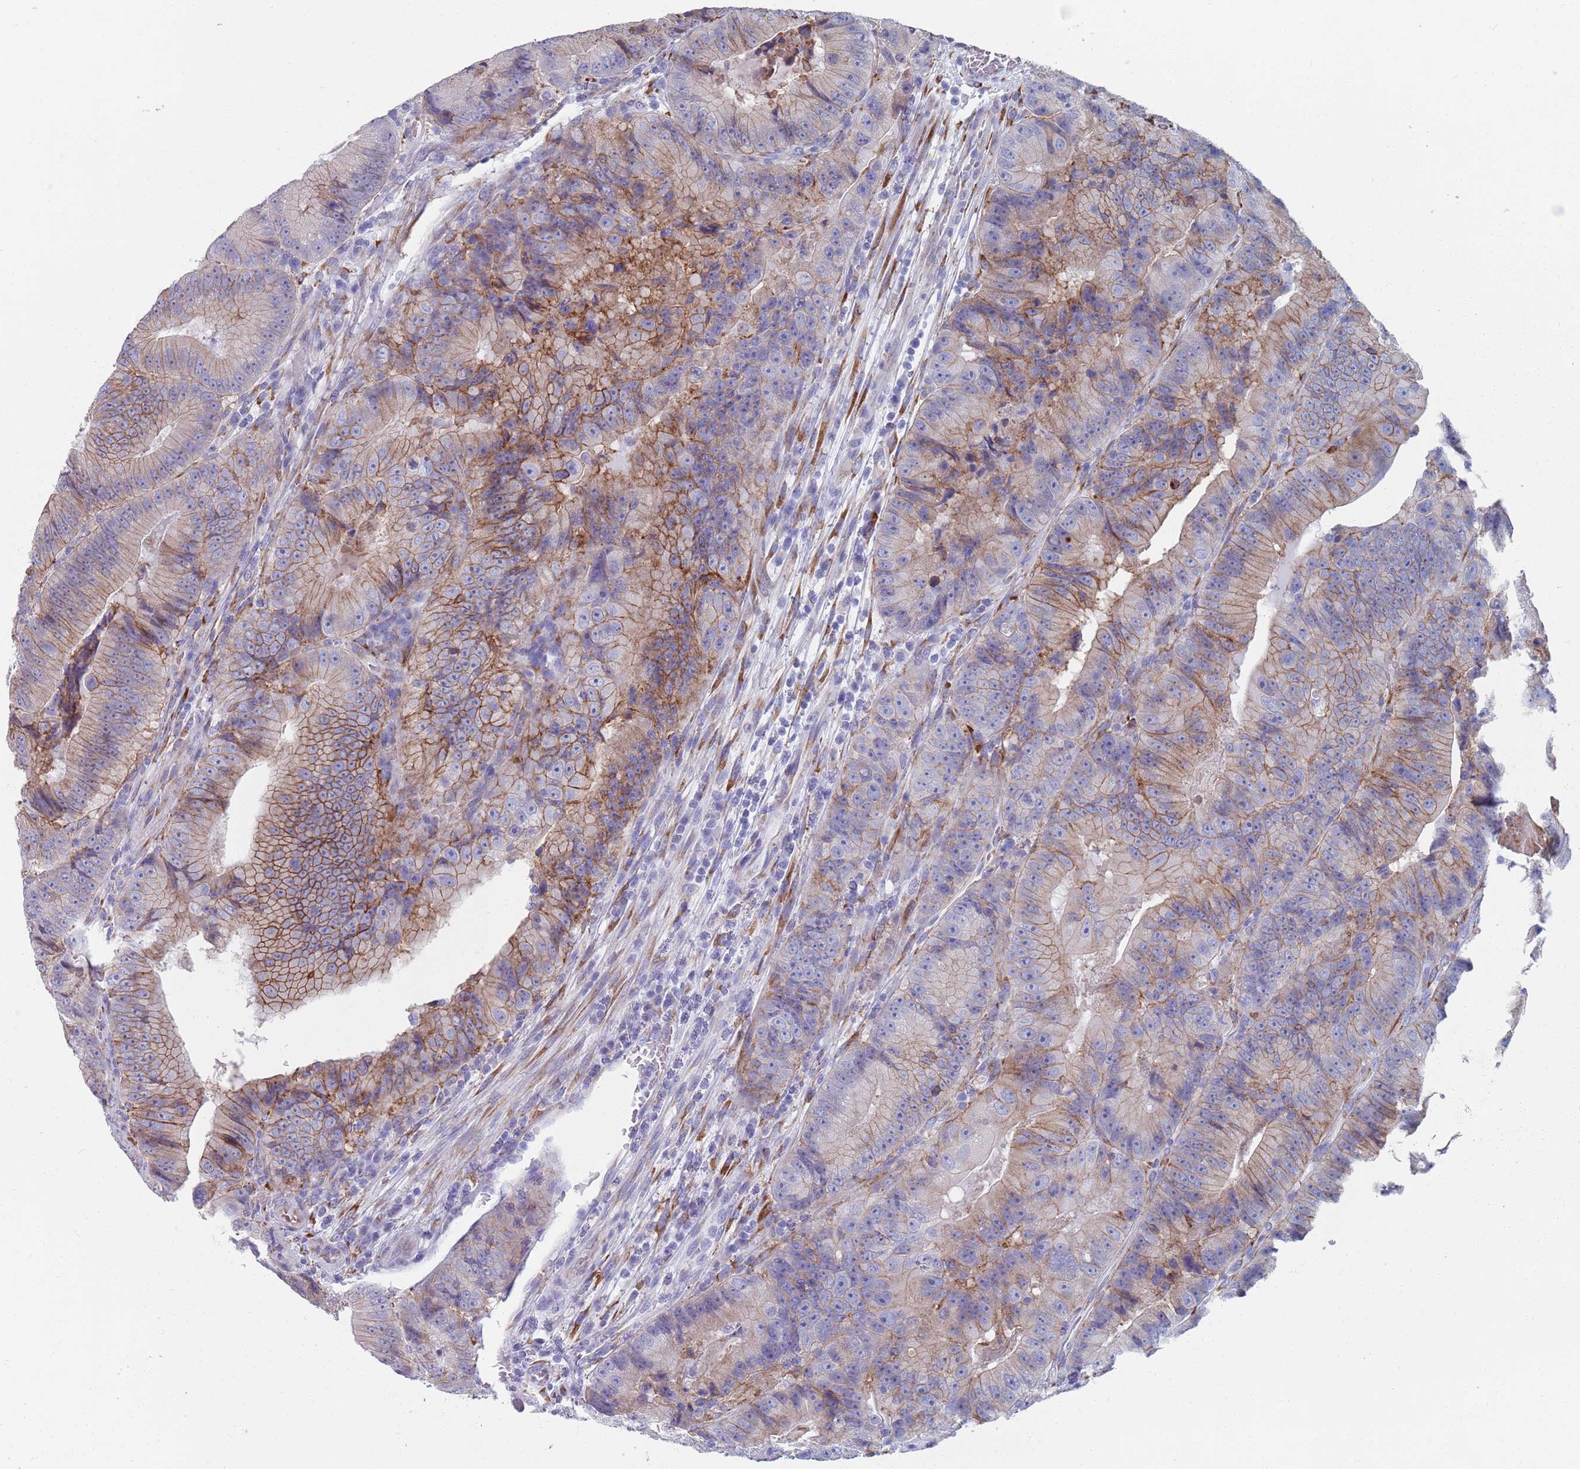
{"staining": {"intensity": "moderate", "quantity": "25%-75%", "location": "cytoplasmic/membranous"}, "tissue": "colorectal cancer", "cell_type": "Tumor cells", "image_type": "cancer", "snomed": [{"axis": "morphology", "description": "Adenocarcinoma, NOS"}, {"axis": "topography", "description": "Colon"}], "caption": "This micrograph displays immunohistochemistry (IHC) staining of colorectal adenocarcinoma, with medium moderate cytoplasmic/membranous positivity in about 25%-75% of tumor cells.", "gene": "PLOD1", "patient": {"sex": "female", "age": 86}}